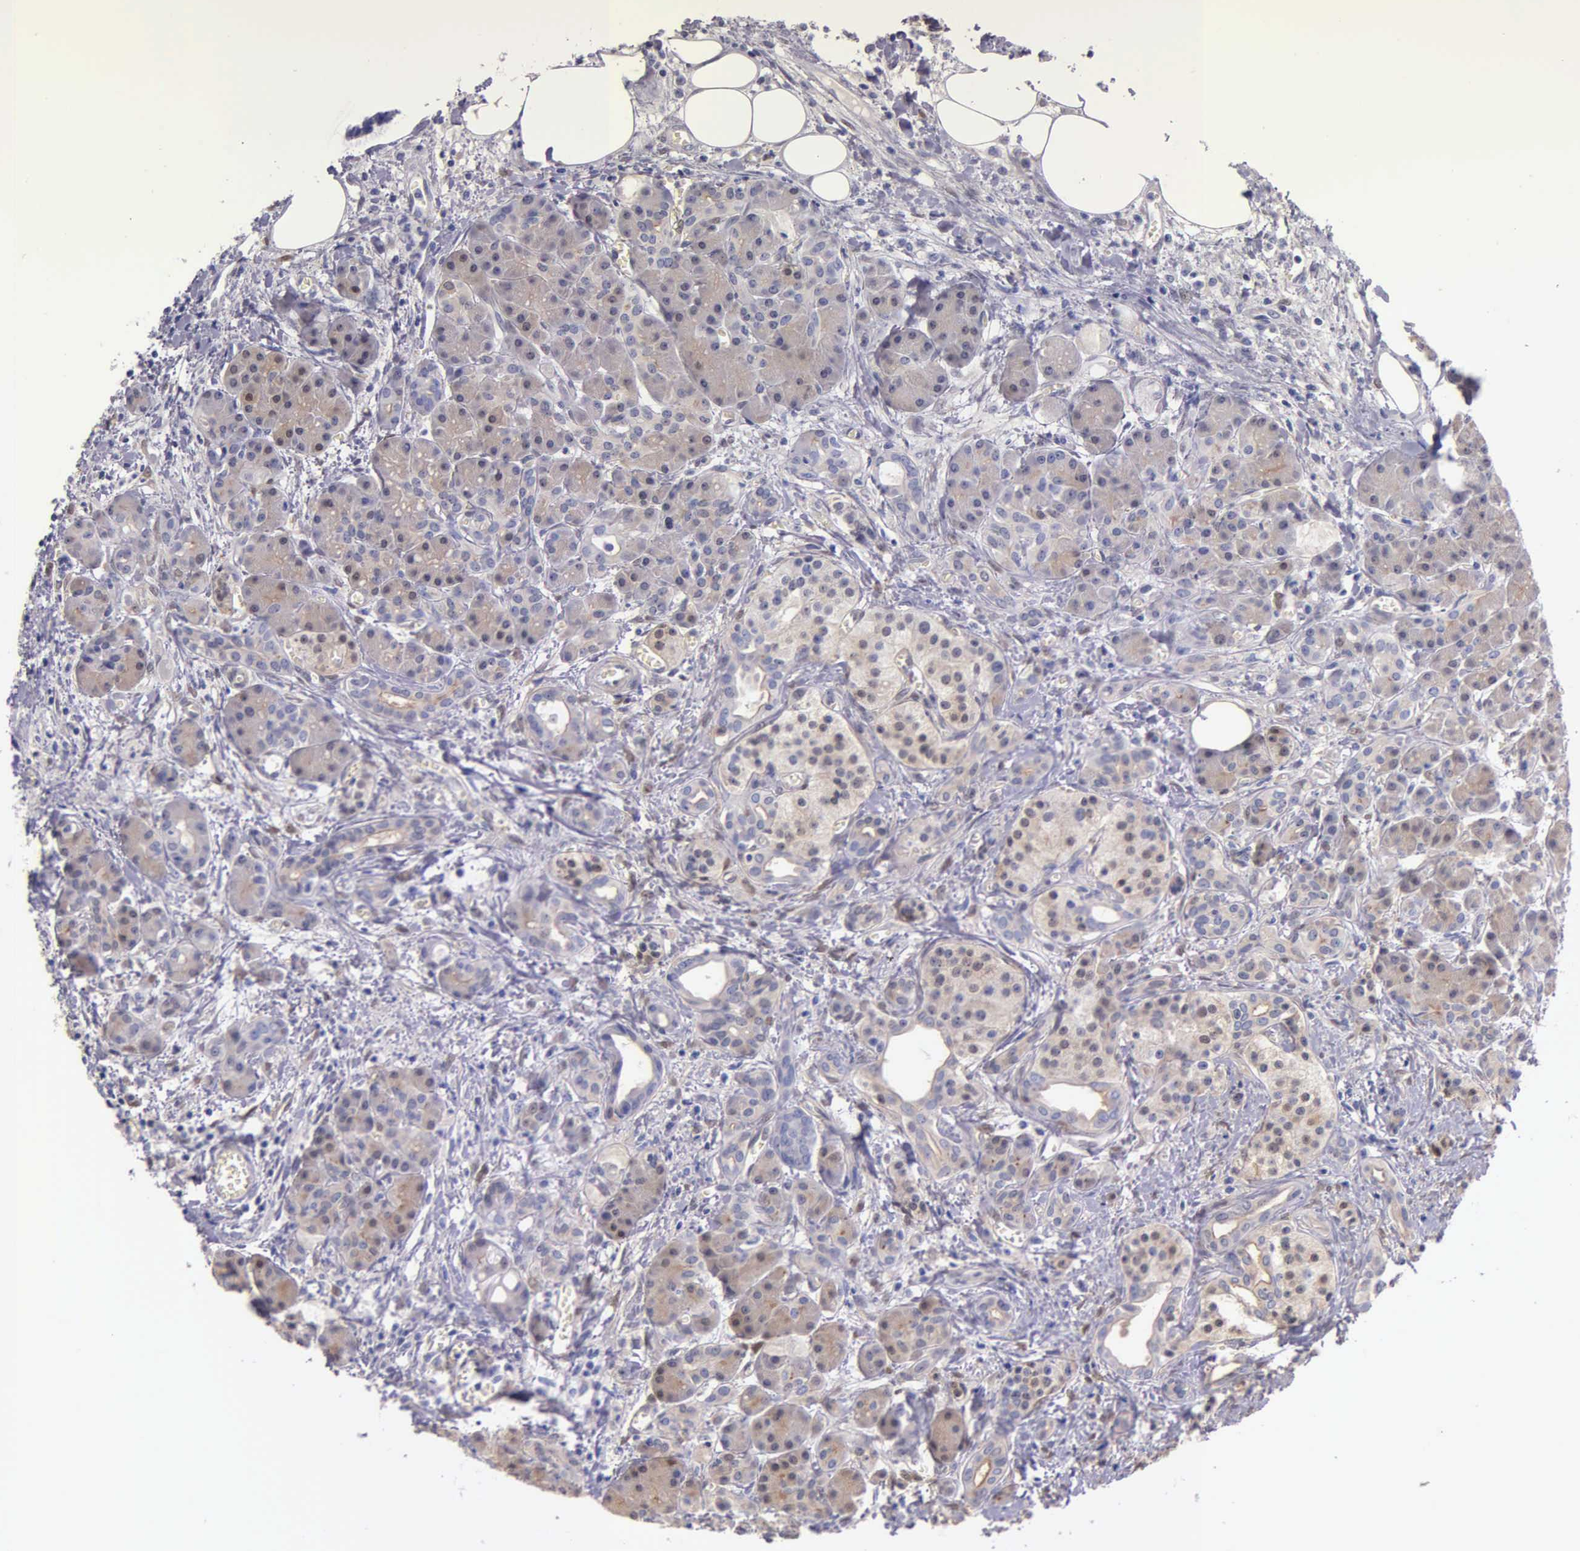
{"staining": {"intensity": "moderate", "quantity": "25%-75%", "location": "cytoplasmic/membranous"}, "tissue": "pancreas", "cell_type": "Exocrine glandular cells", "image_type": "normal", "snomed": [{"axis": "morphology", "description": "Normal tissue, NOS"}, {"axis": "topography", "description": "Pancreas"}], "caption": "A high-resolution image shows immunohistochemistry staining of unremarkable pancreas, which displays moderate cytoplasmic/membranous positivity in about 25%-75% of exocrine glandular cells.", "gene": "GSTT2B", "patient": {"sex": "male", "age": 73}}